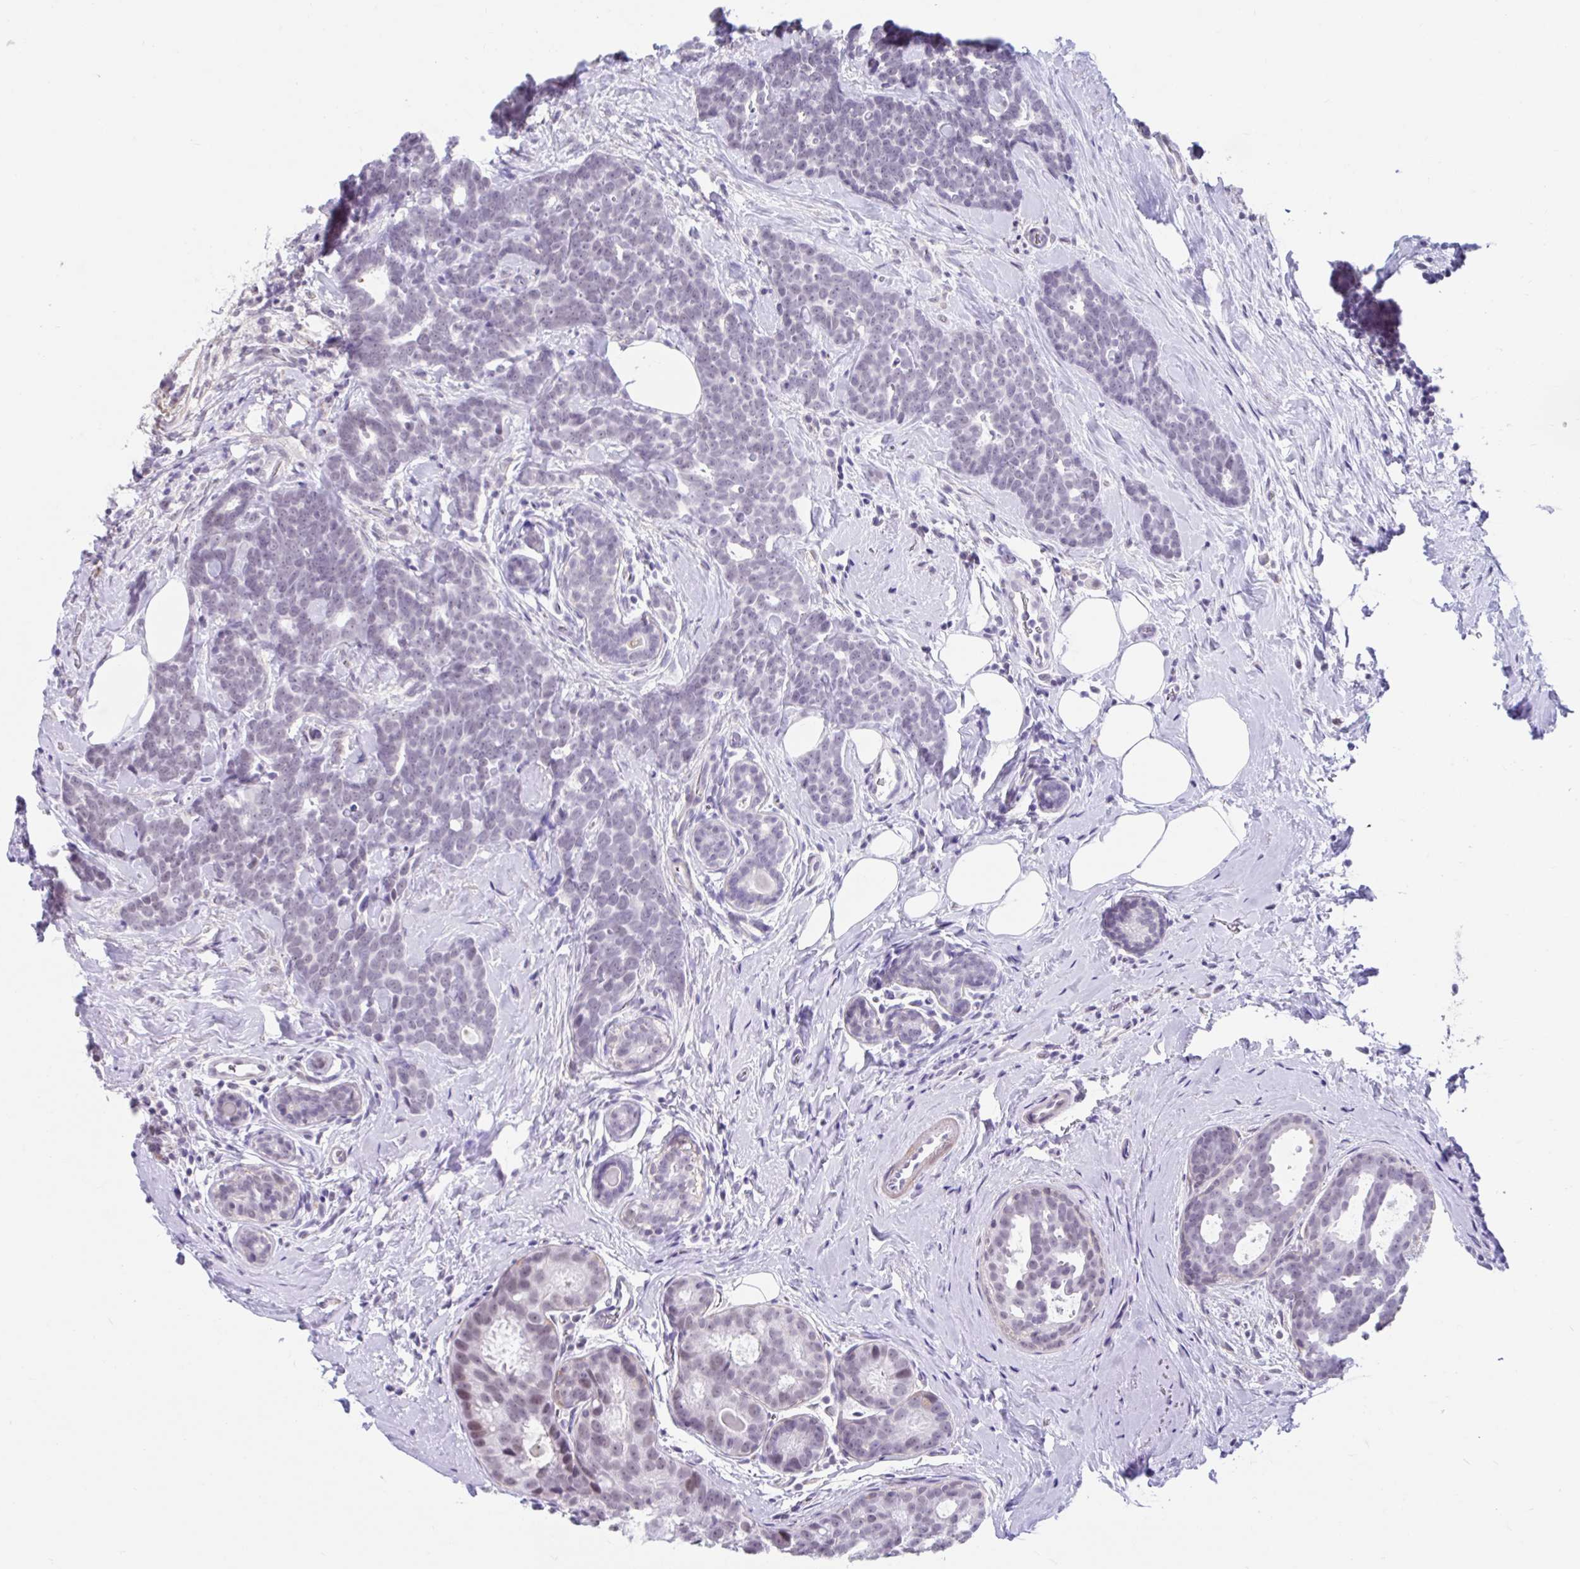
{"staining": {"intensity": "negative", "quantity": "none", "location": "none"}, "tissue": "breast cancer", "cell_type": "Tumor cells", "image_type": "cancer", "snomed": [{"axis": "morphology", "description": "Duct carcinoma"}, {"axis": "topography", "description": "Breast"}], "caption": "Immunohistochemistry image of human intraductal carcinoma (breast) stained for a protein (brown), which displays no expression in tumor cells. The staining was performed using DAB to visualize the protein expression in brown, while the nuclei were stained in blue with hematoxylin (Magnification: 20x).", "gene": "DCAF17", "patient": {"sex": "female", "age": 71}}